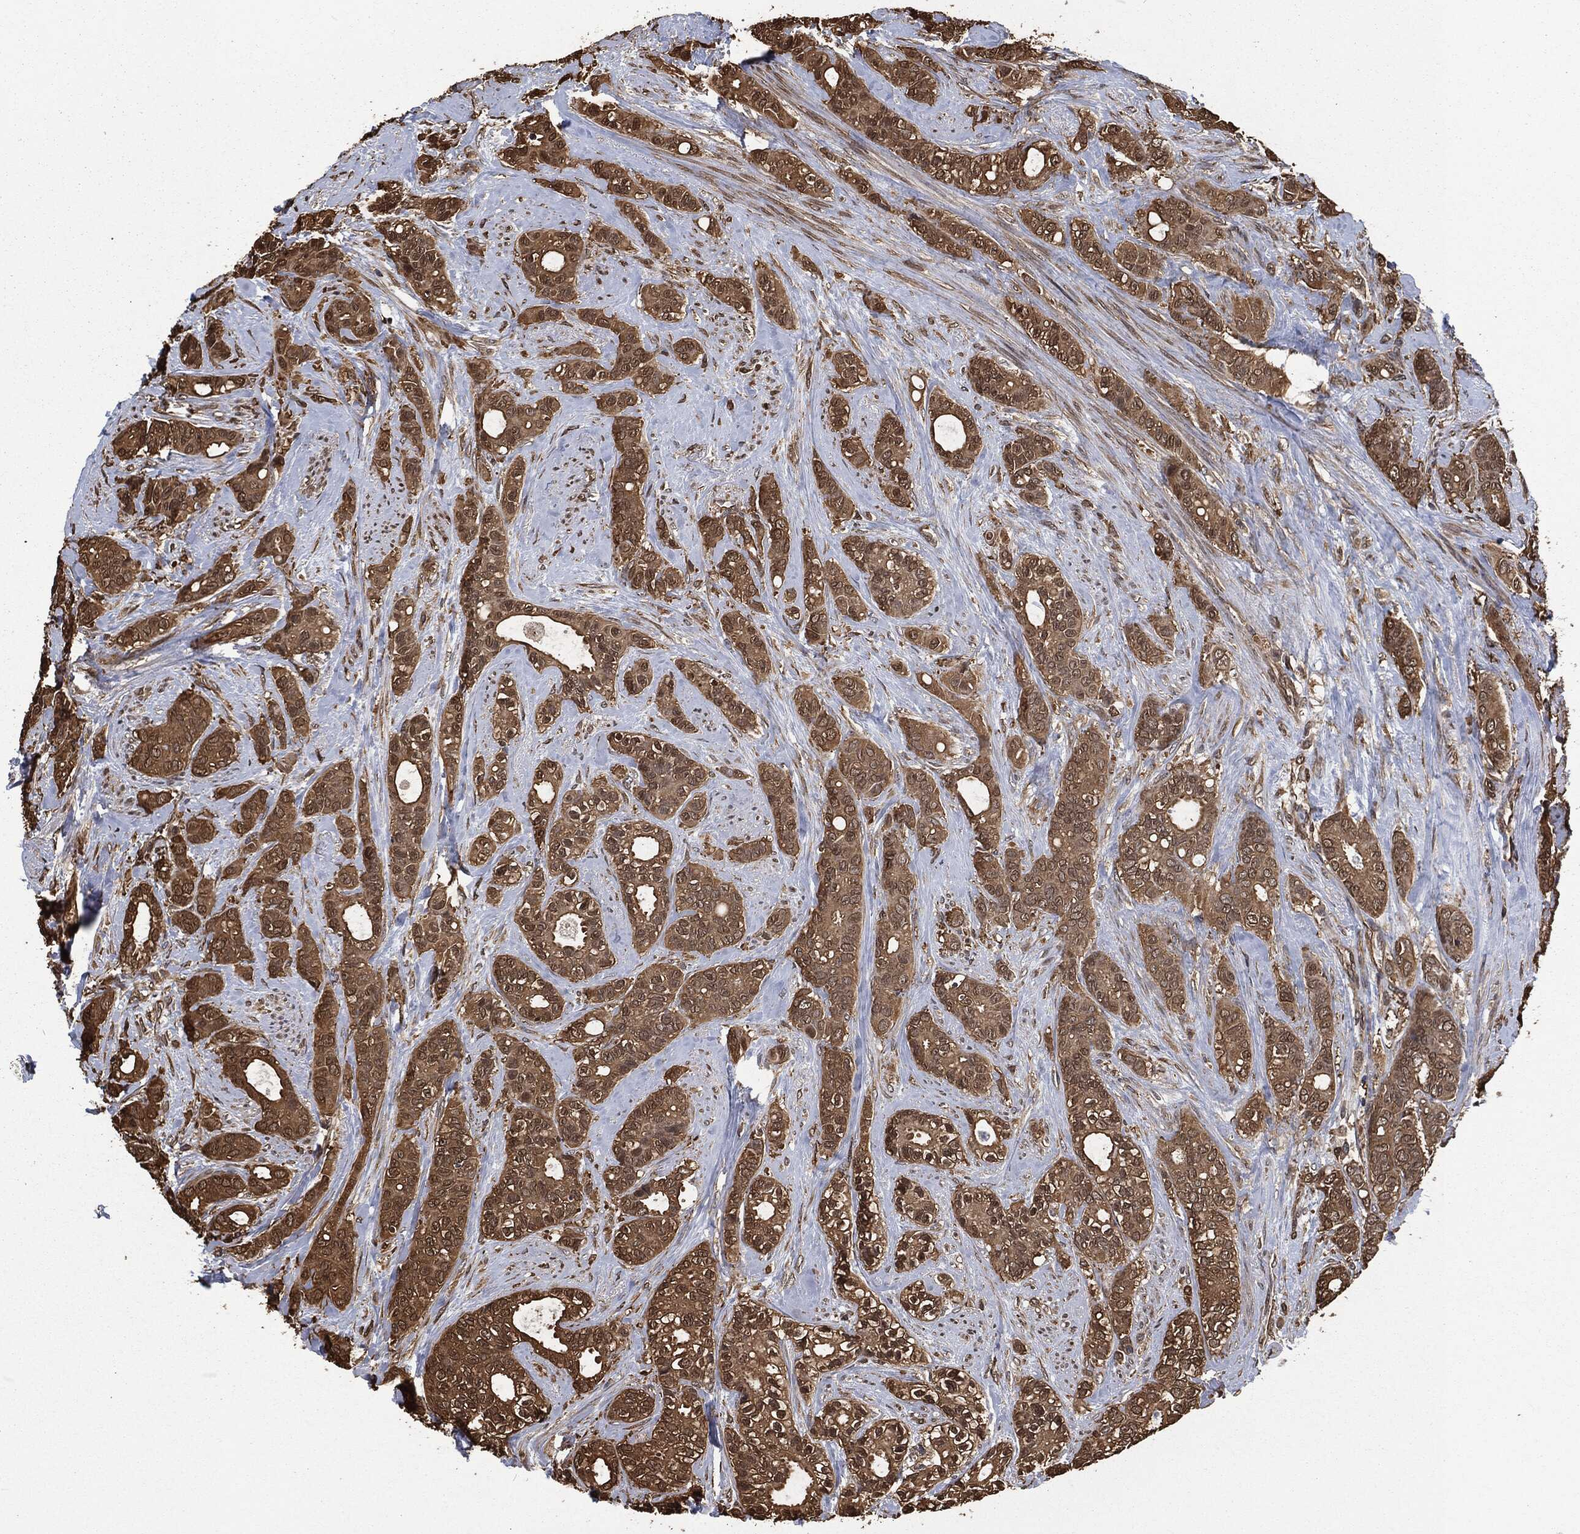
{"staining": {"intensity": "moderate", "quantity": ">75%", "location": "cytoplasmic/membranous"}, "tissue": "breast cancer", "cell_type": "Tumor cells", "image_type": "cancer", "snomed": [{"axis": "morphology", "description": "Duct carcinoma"}, {"axis": "topography", "description": "Breast"}], "caption": "A brown stain highlights moderate cytoplasmic/membranous expression of a protein in human infiltrating ductal carcinoma (breast) tumor cells. The protein is stained brown, and the nuclei are stained in blue (DAB (3,3'-diaminobenzidine) IHC with brightfield microscopy, high magnification).", "gene": "PRDX4", "patient": {"sex": "female", "age": 71}}